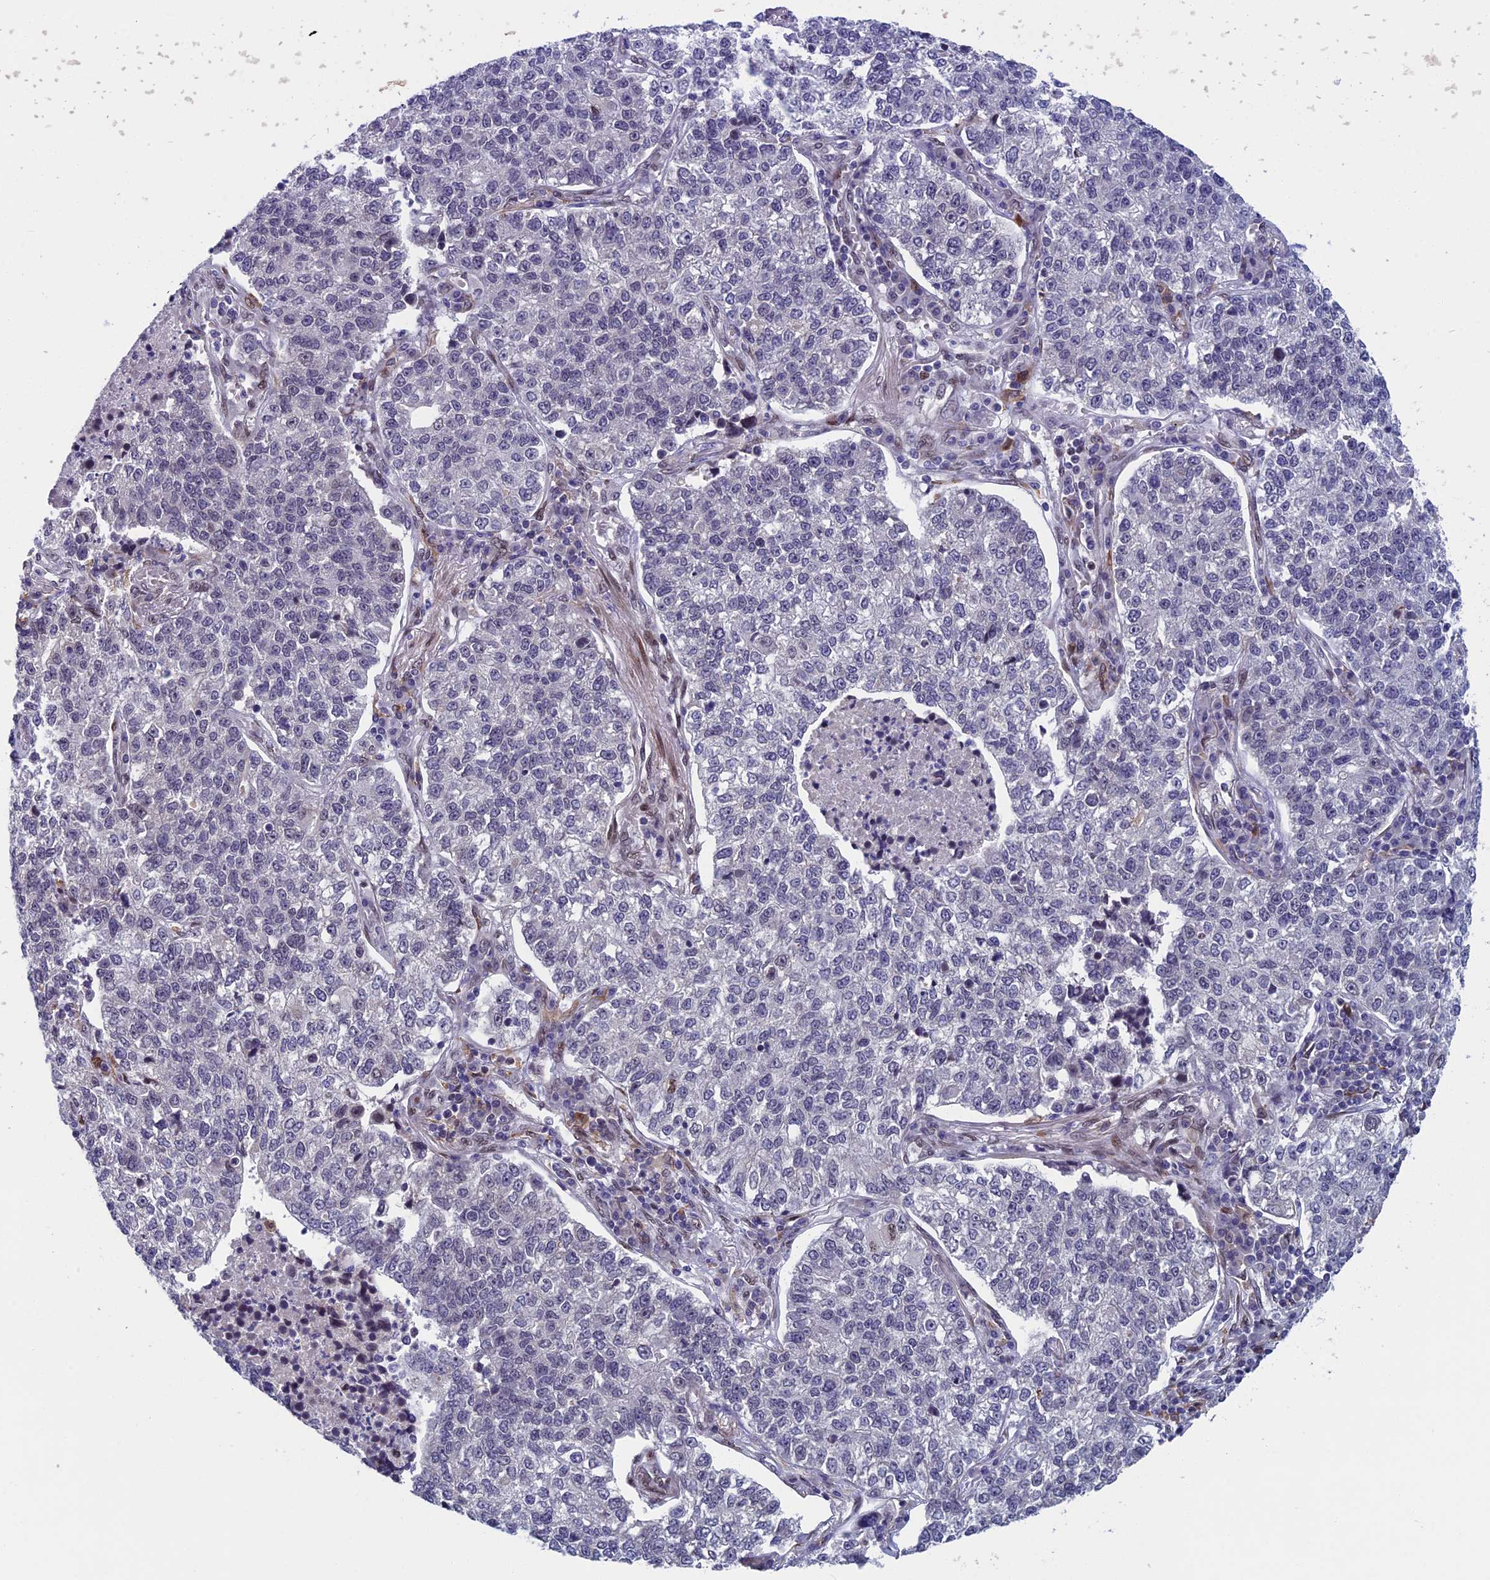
{"staining": {"intensity": "negative", "quantity": "none", "location": "none"}, "tissue": "lung cancer", "cell_type": "Tumor cells", "image_type": "cancer", "snomed": [{"axis": "morphology", "description": "Adenocarcinoma, NOS"}, {"axis": "topography", "description": "Lung"}], "caption": "Histopathology image shows no protein positivity in tumor cells of lung cancer (adenocarcinoma) tissue. (DAB IHC visualized using brightfield microscopy, high magnification).", "gene": "GPSM1", "patient": {"sex": "male", "age": 49}}